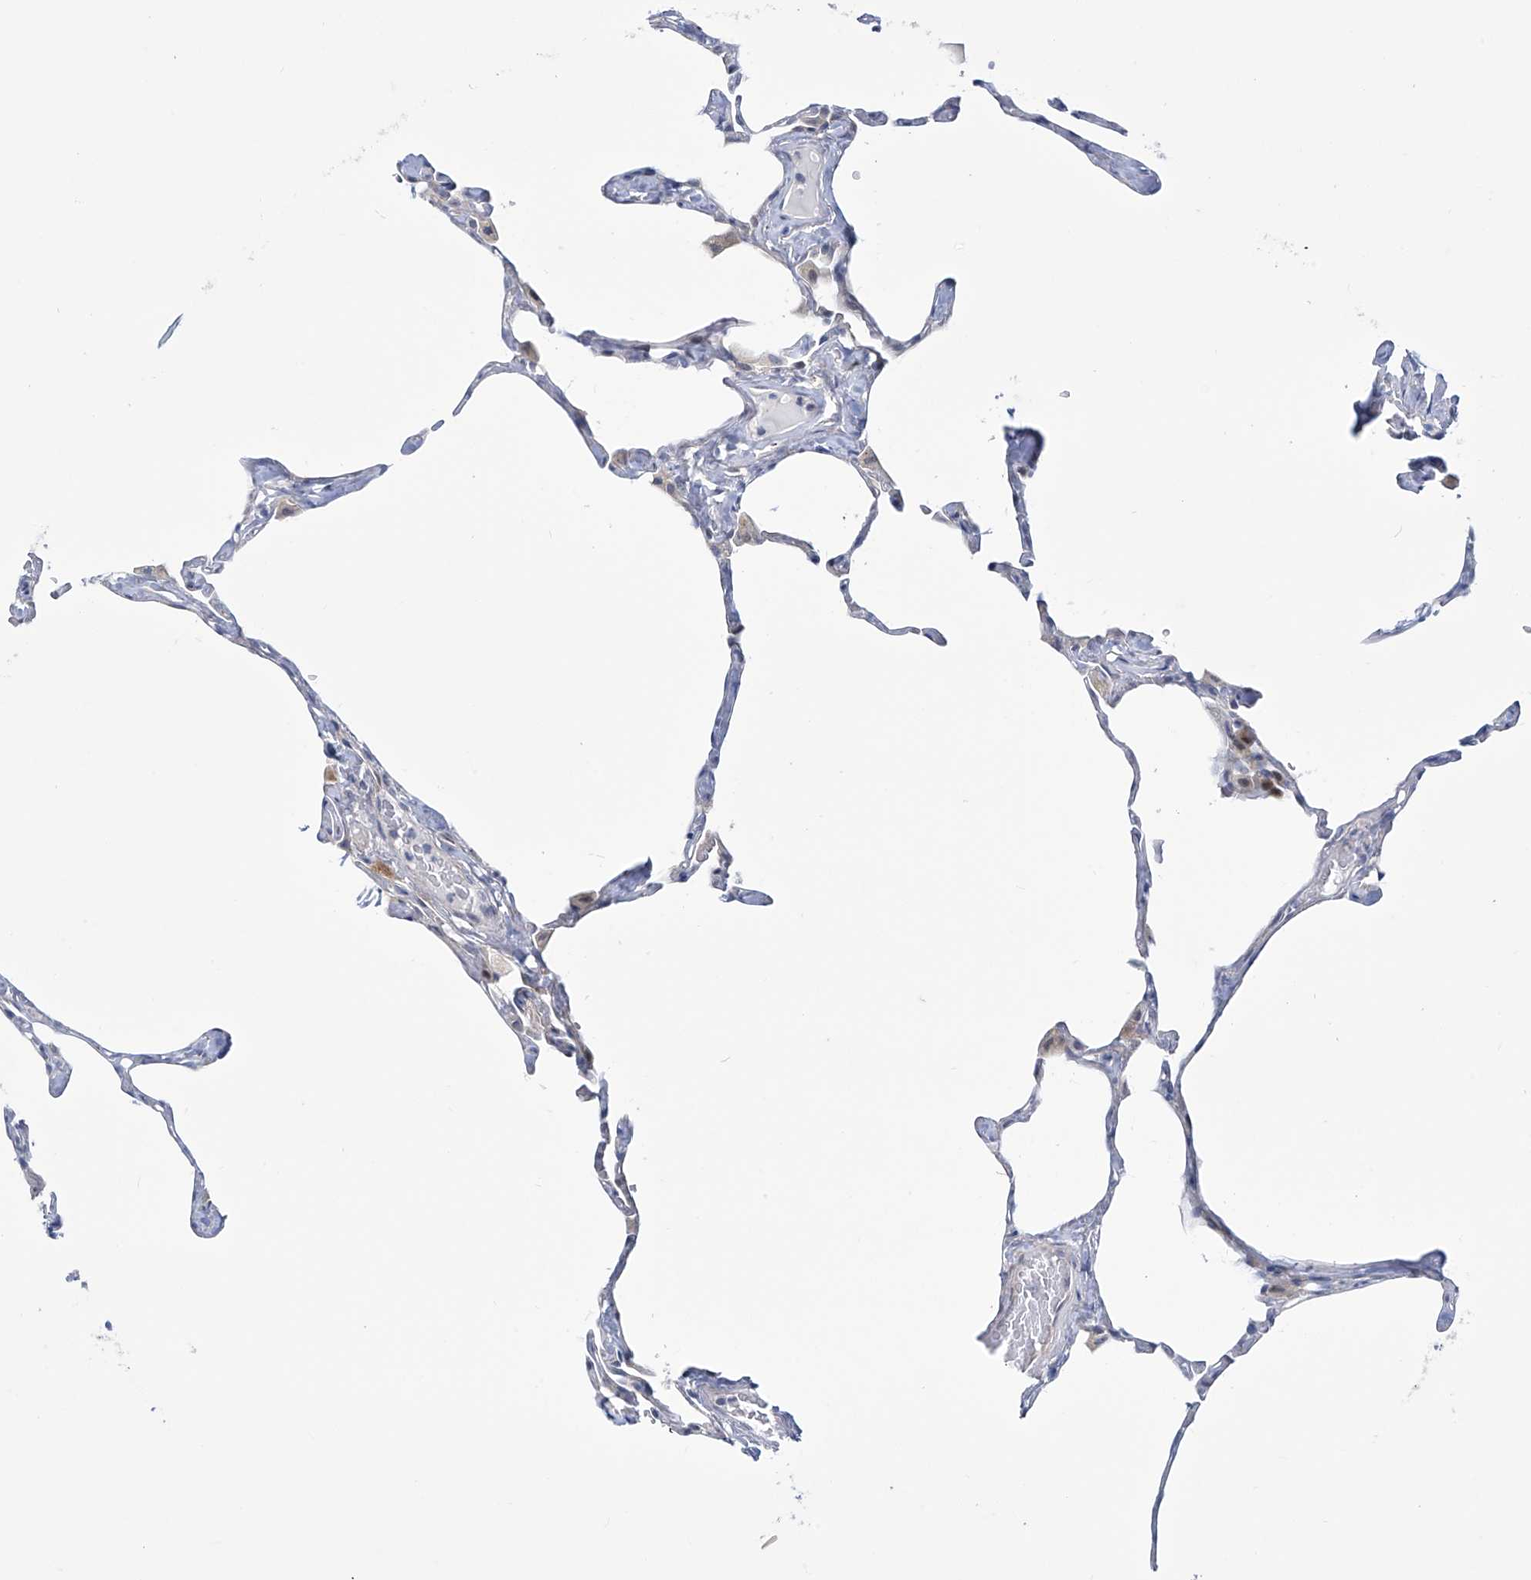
{"staining": {"intensity": "negative", "quantity": "none", "location": "none"}, "tissue": "lung", "cell_type": "Alveolar cells", "image_type": "normal", "snomed": [{"axis": "morphology", "description": "Normal tissue, NOS"}, {"axis": "topography", "description": "Lung"}], "caption": "Immunohistochemical staining of normal lung displays no significant expression in alveolar cells. (DAB (3,3'-diaminobenzidine) immunohistochemistry visualized using brightfield microscopy, high magnification).", "gene": "TRIM60", "patient": {"sex": "male", "age": 65}}